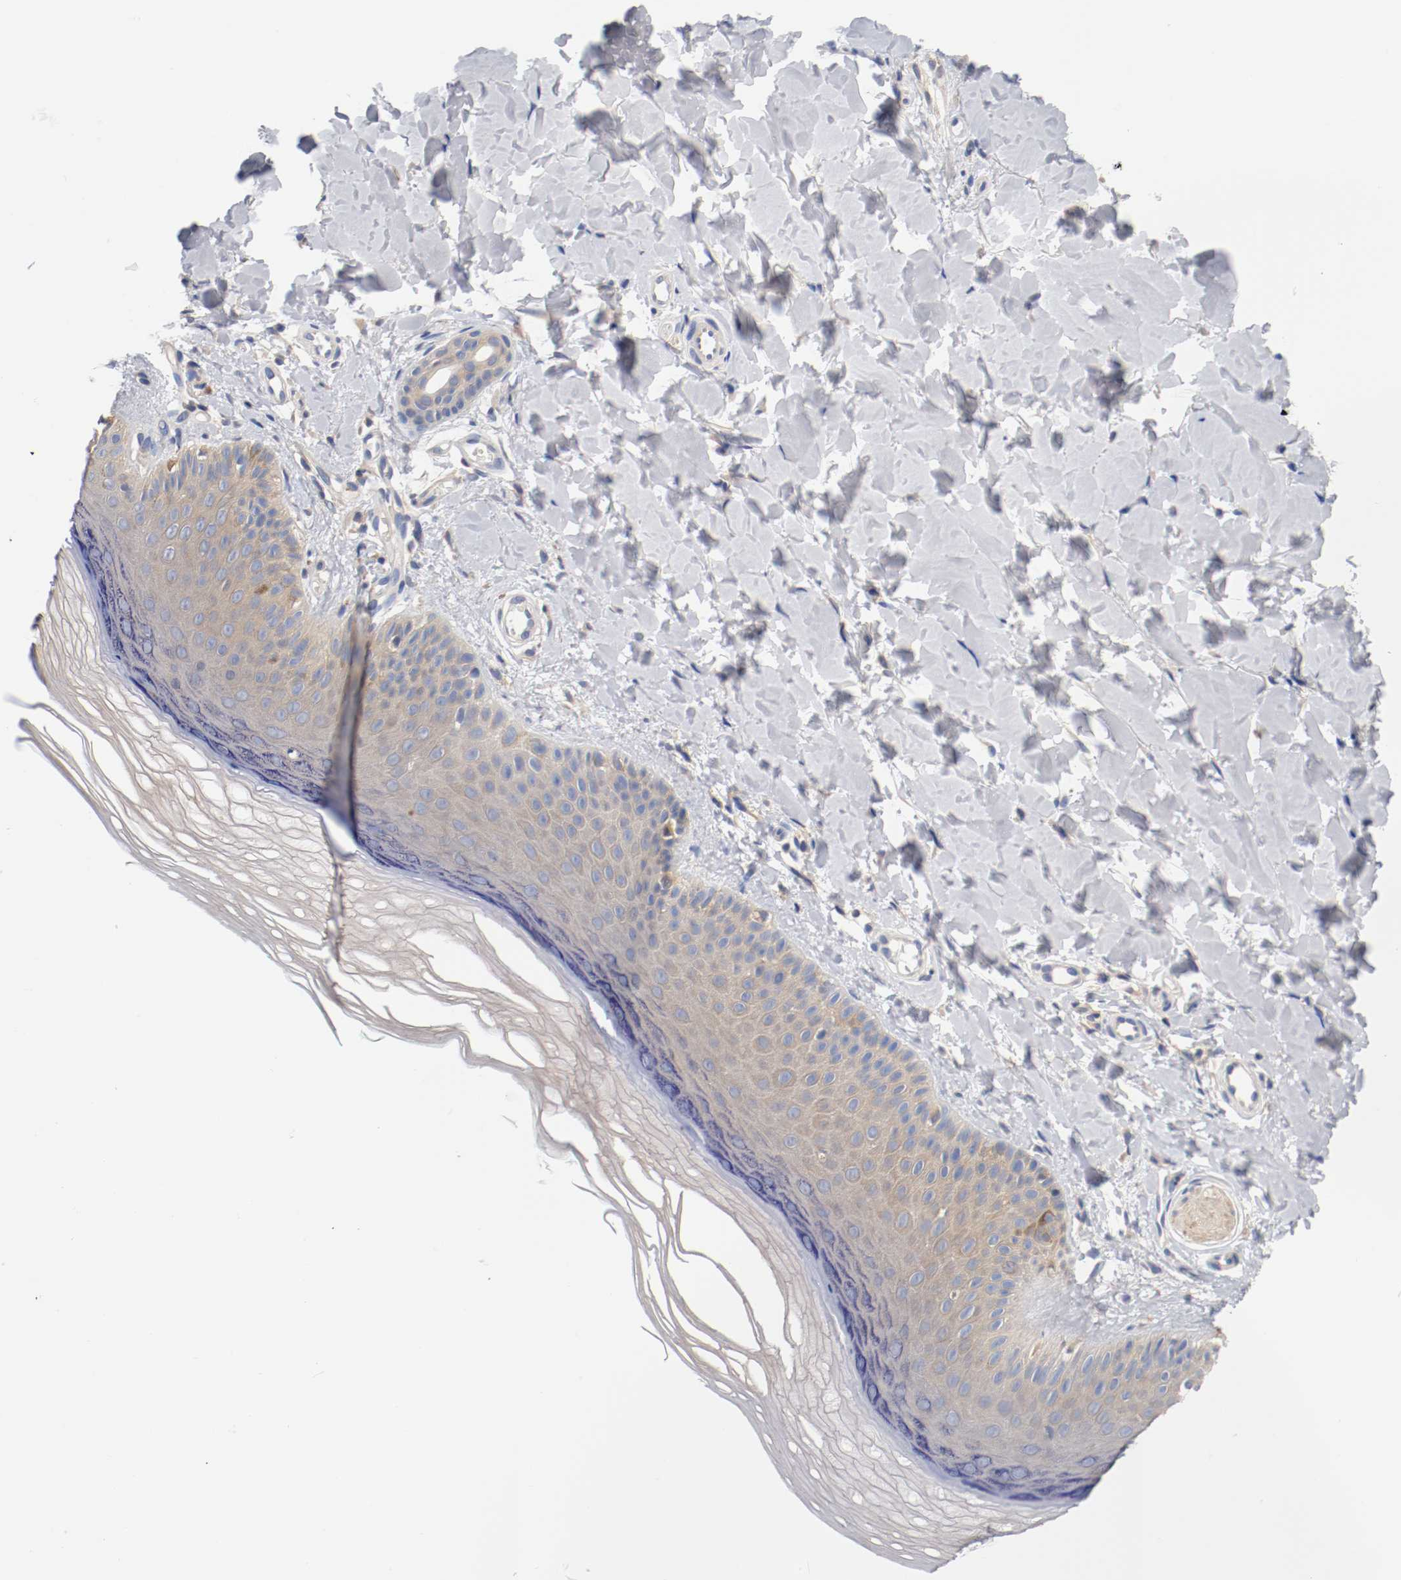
{"staining": {"intensity": "negative", "quantity": "none", "location": "none"}, "tissue": "skin", "cell_type": "Fibroblasts", "image_type": "normal", "snomed": [{"axis": "morphology", "description": "Normal tissue, NOS"}, {"axis": "topography", "description": "Skin"}], "caption": "An IHC micrograph of benign skin is shown. There is no staining in fibroblasts of skin.", "gene": "HGS", "patient": {"sex": "male", "age": 26}}